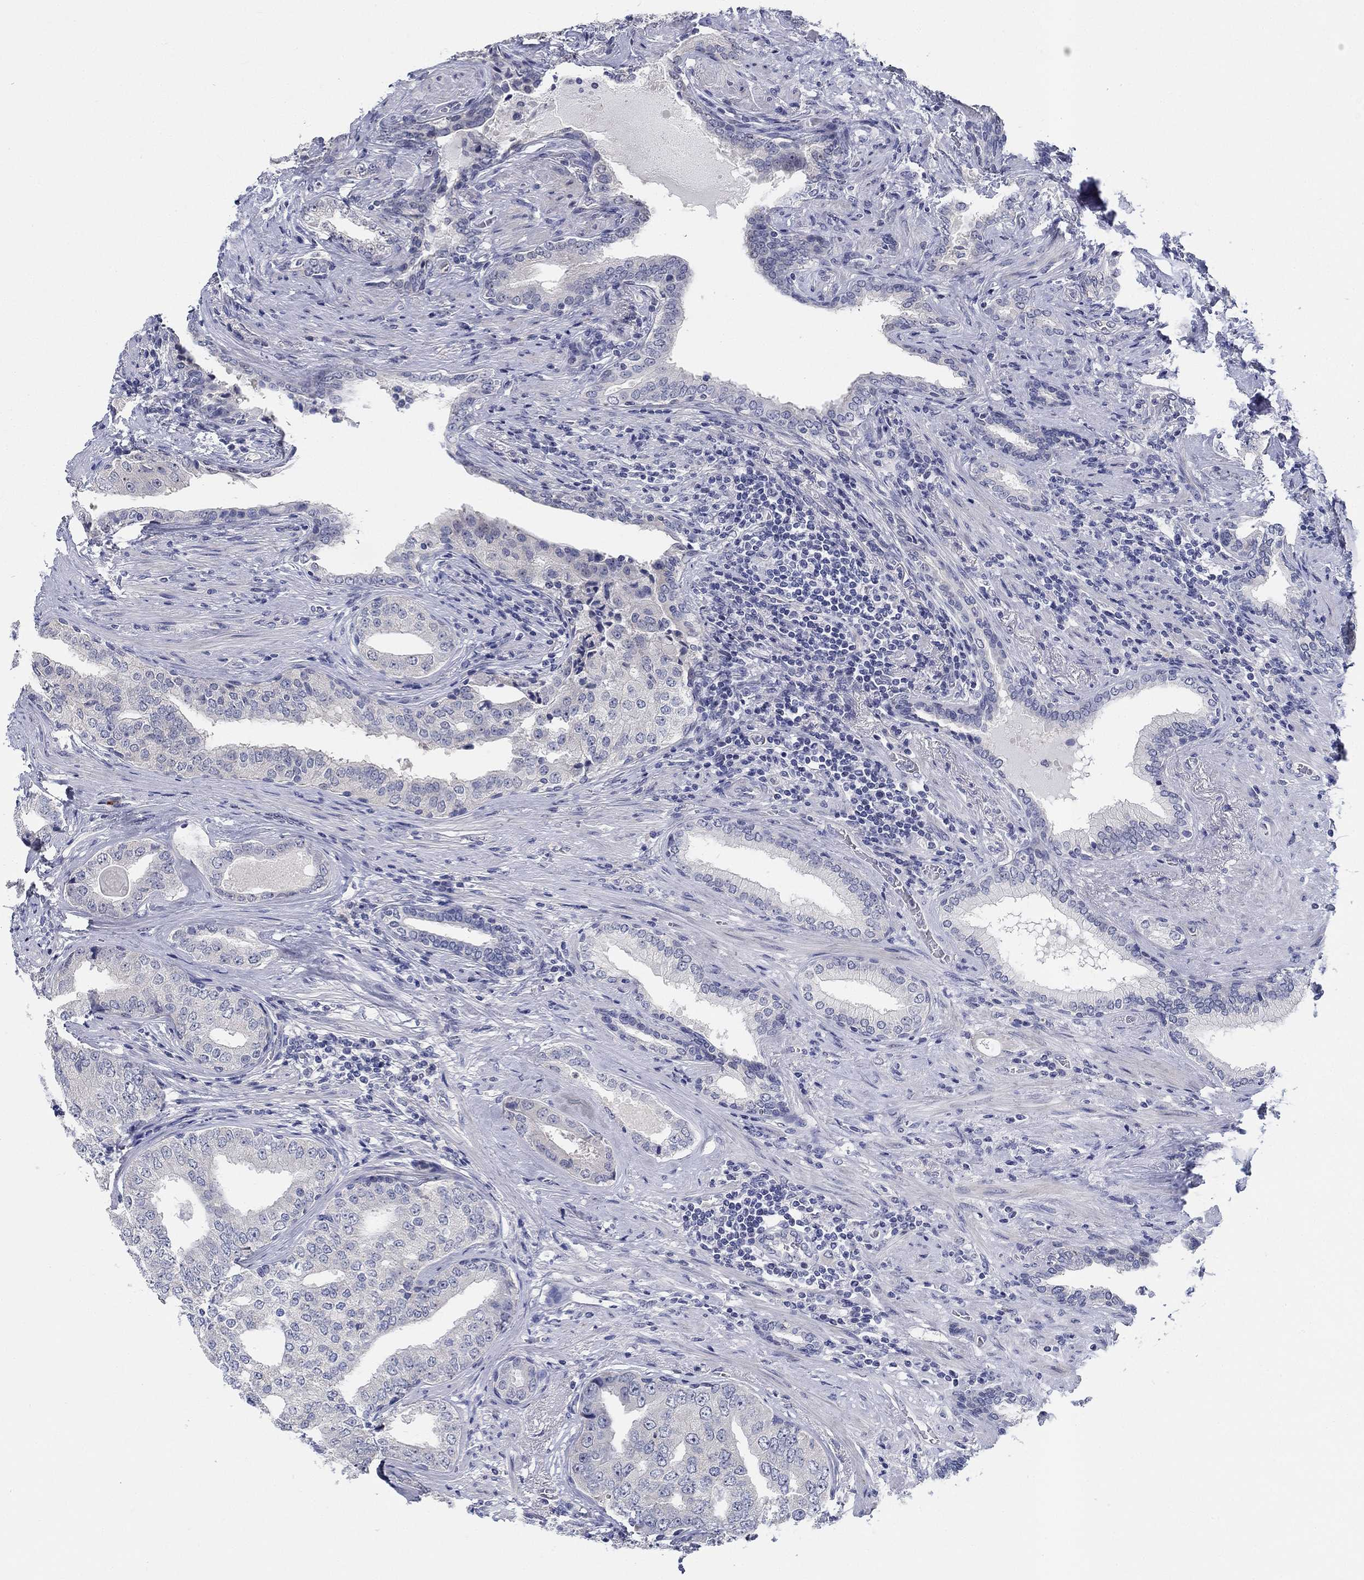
{"staining": {"intensity": "negative", "quantity": "none", "location": "none"}, "tissue": "prostate cancer", "cell_type": "Tumor cells", "image_type": "cancer", "snomed": [{"axis": "morphology", "description": "Adenocarcinoma, Low grade"}, {"axis": "topography", "description": "Prostate and seminal vesicle, NOS"}], "caption": "Immunohistochemistry (IHC) of human prostate cancer (adenocarcinoma (low-grade)) exhibits no staining in tumor cells.", "gene": "SMIM18", "patient": {"sex": "male", "age": 61}}